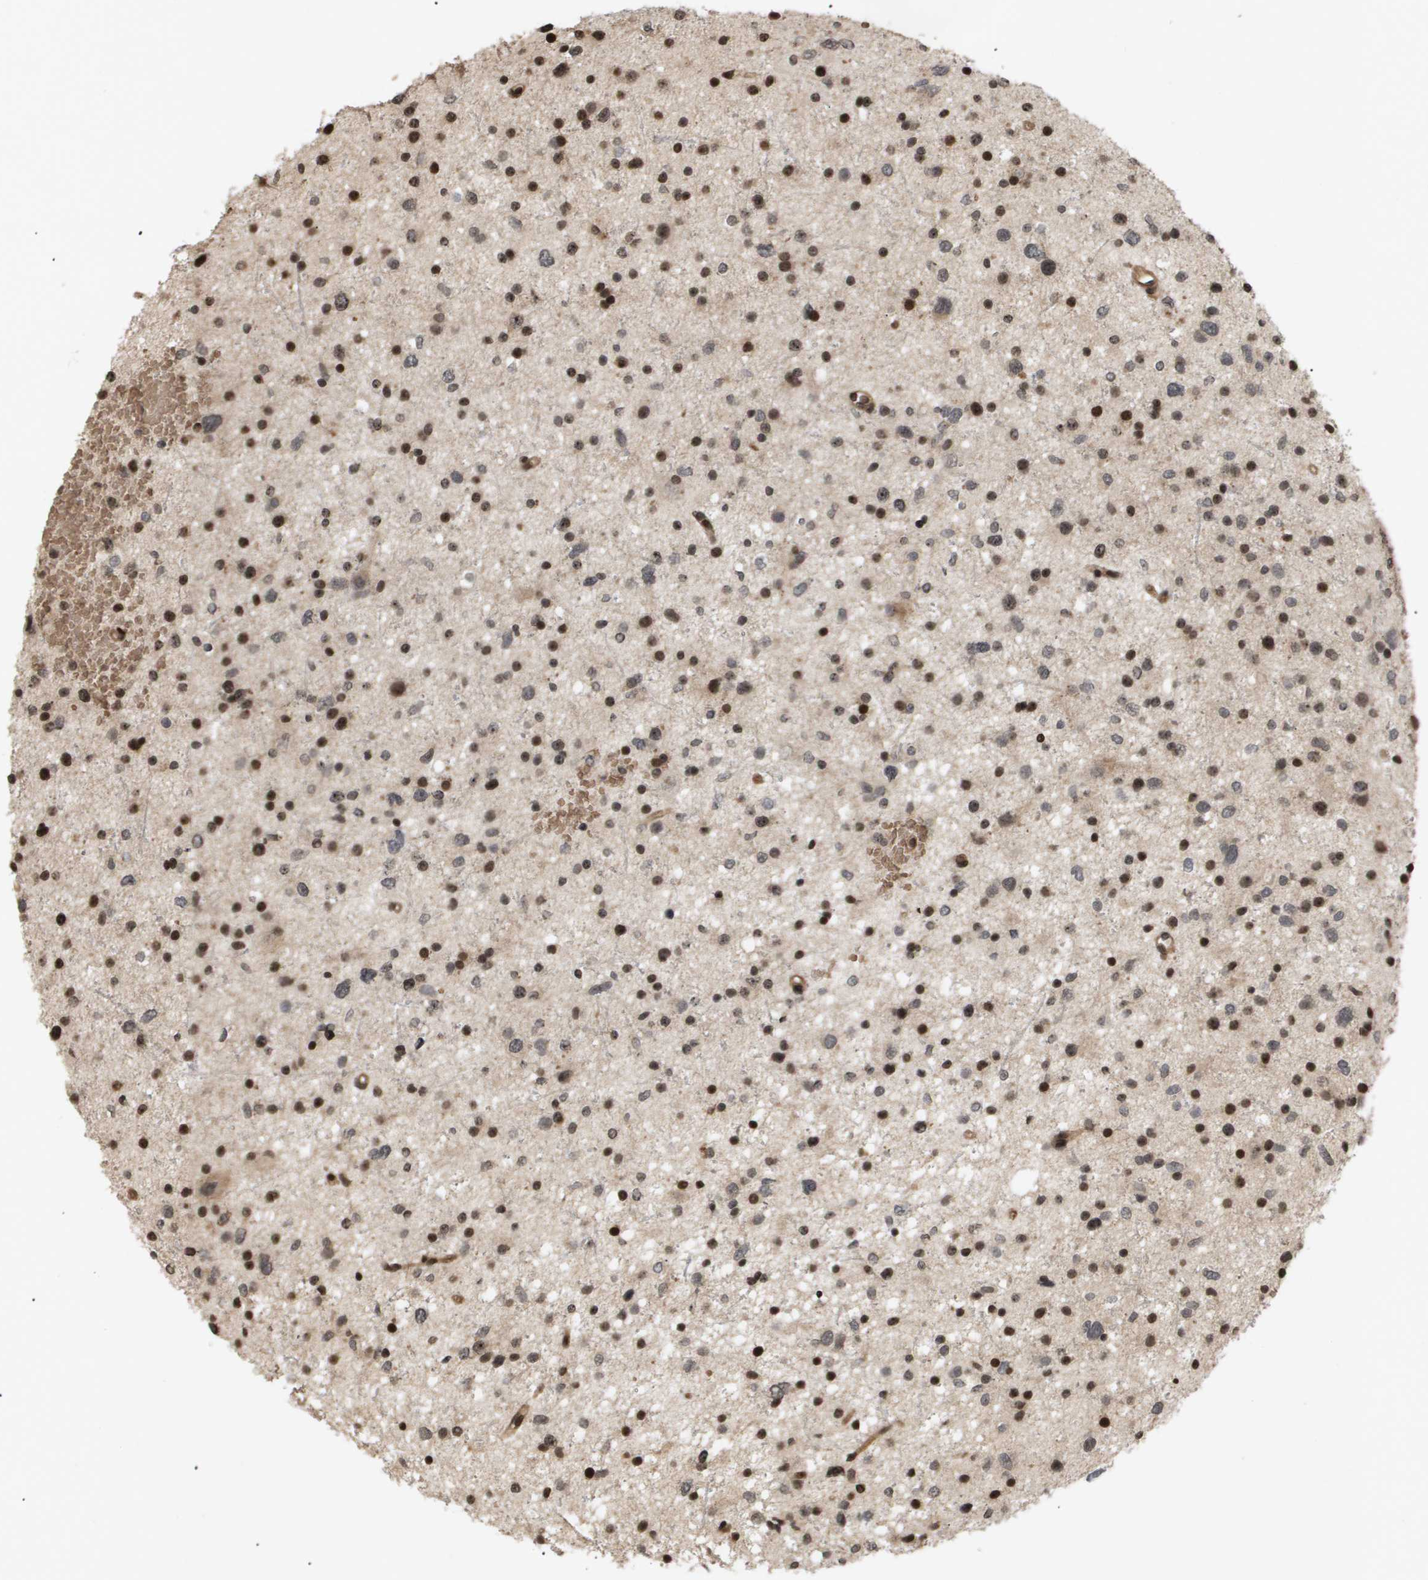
{"staining": {"intensity": "strong", "quantity": "25%-75%", "location": "nuclear"}, "tissue": "glioma", "cell_type": "Tumor cells", "image_type": "cancer", "snomed": [{"axis": "morphology", "description": "Glioma, malignant, Low grade"}, {"axis": "topography", "description": "Brain"}], "caption": "This is a histology image of immunohistochemistry staining of malignant low-grade glioma, which shows strong expression in the nuclear of tumor cells.", "gene": "HSPA6", "patient": {"sex": "female", "age": 37}}